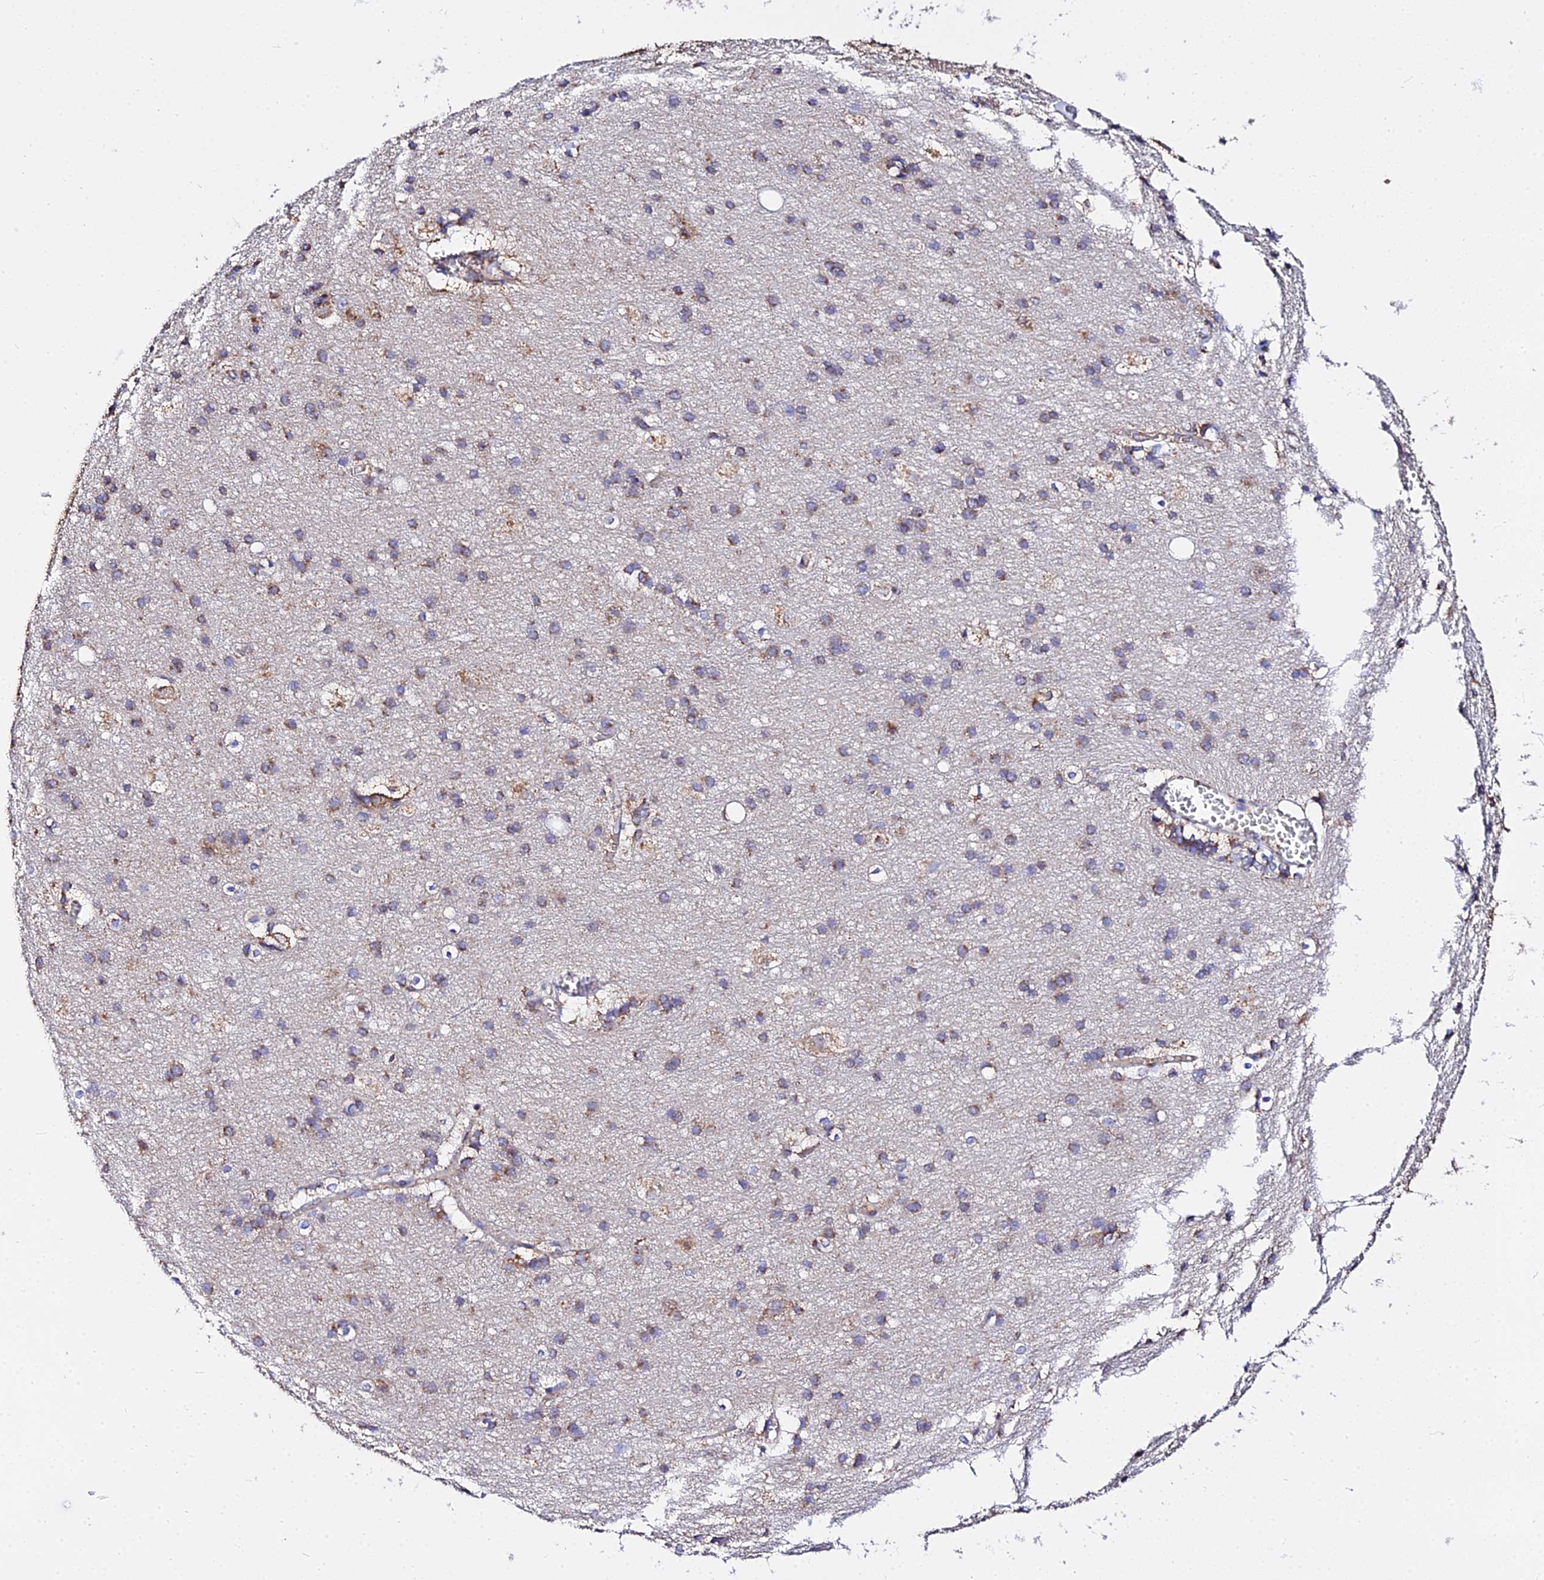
{"staining": {"intensity": "moderate", "quantity": ">75%", "location": "cytoplasmic/membranous"}, "tissue": "cerebral cortex", "cell_type": "Endothelial cells", "image_type": "normal", "snomed": [{"axis": "morphology", "description": "Normal tissue, NOS"}, {"axis": "topography", "description": "Cerebral cortex"}], "caption": "Immunohistochemistry (IHC) of unremarkable cerebral cortex demonstrates medium levels of moderate cytoplasmic/membranous staining in about >75% of endothelial cells. Ihc stains the protein in brown and the nuclei are stained blue.", "gene": "ZNF573", "patient": {"sex": "male", "age": 54}}